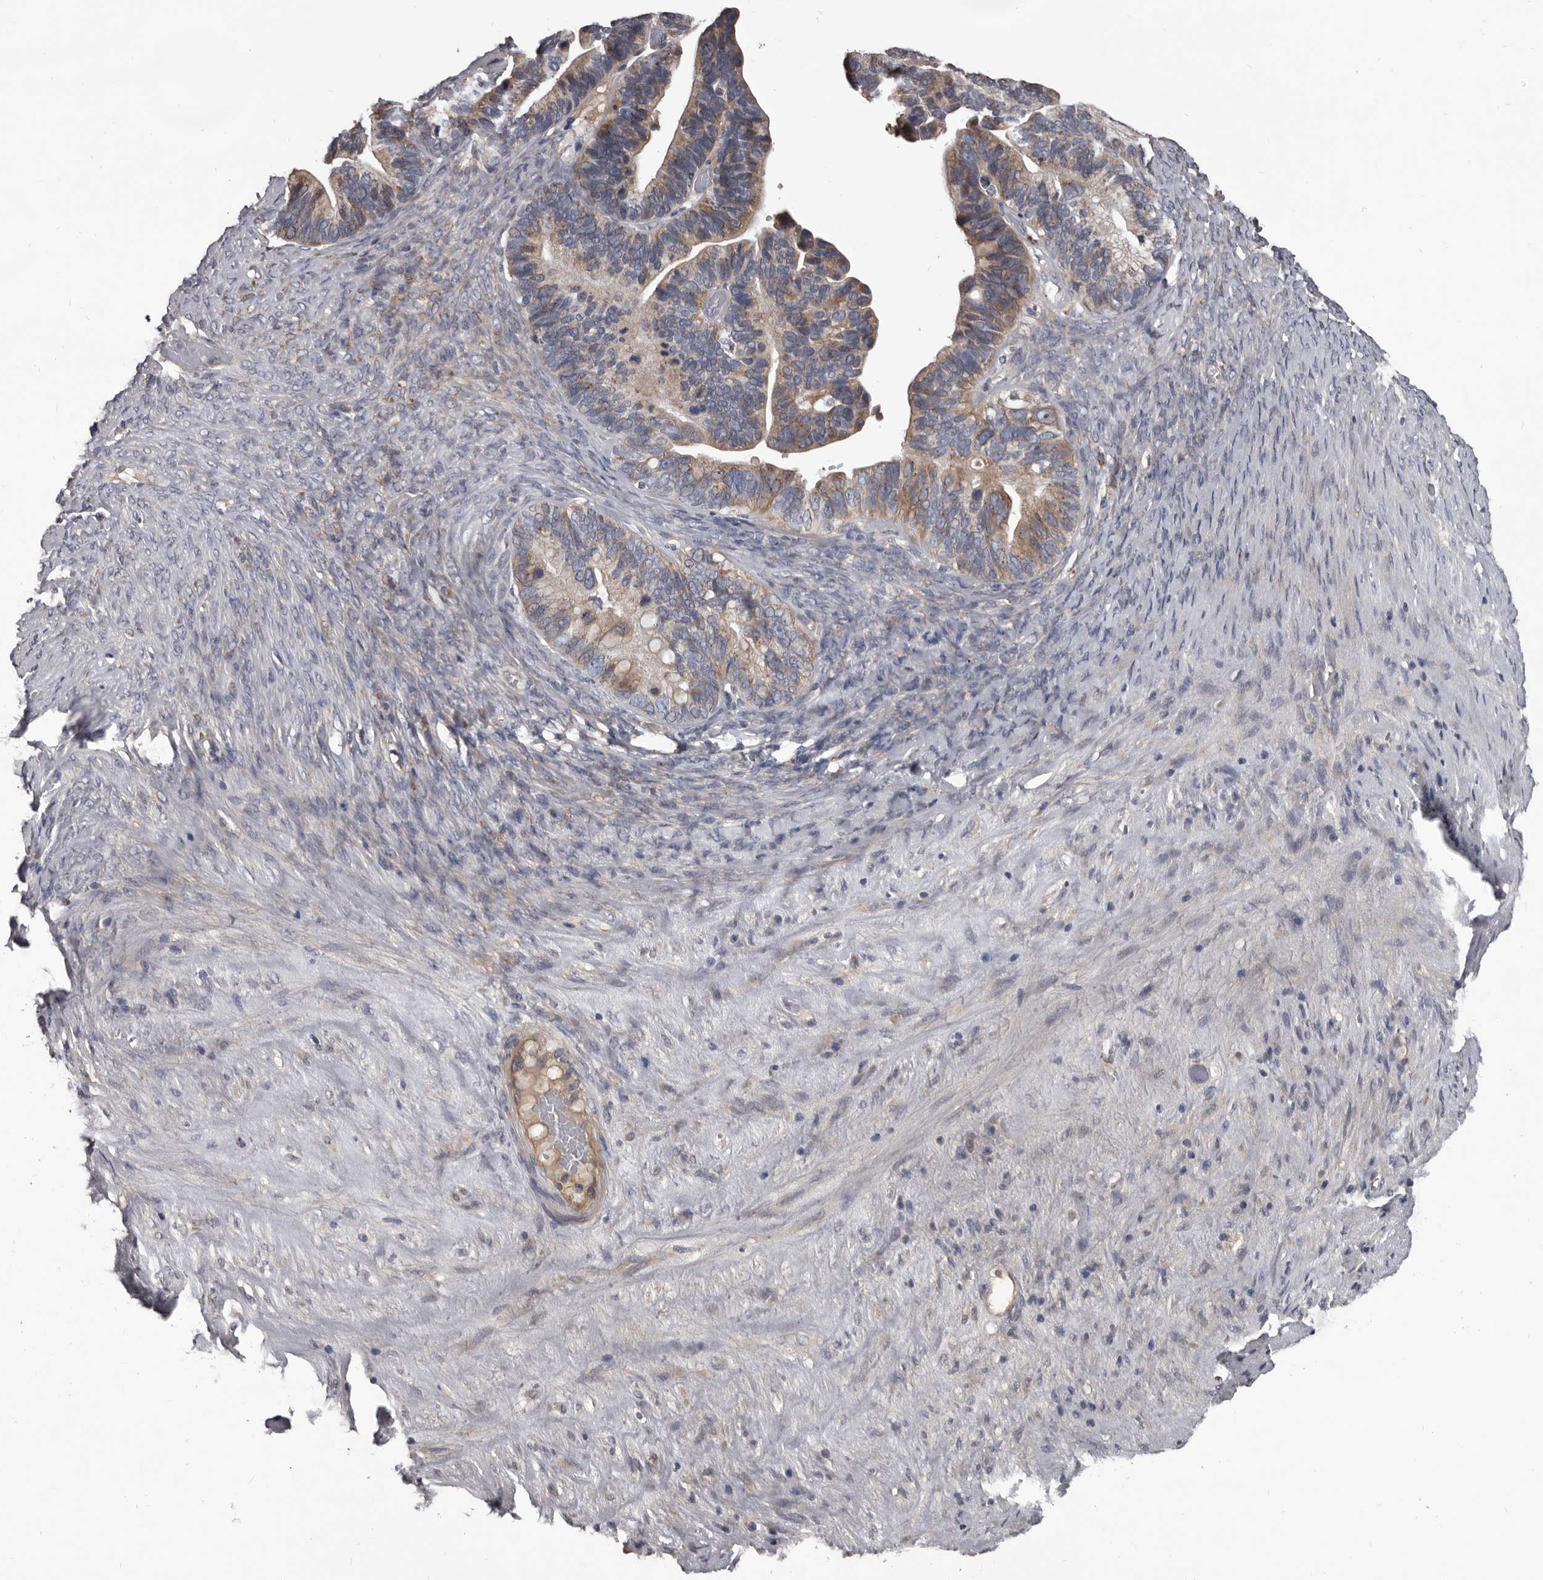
{"staining": {"intensity": "weak", "quantity": "25%-75%", "location": "cytoplasmic/membranous"}, "tissue": "ovarian cancer", "cell_type": "Tumor cells", "image_type": "cancer", "snomed": [{"axis": "morphology", "description": "Cystadenocarcinoma, serous, NOS"}, {"axis": "topography", "description": "Ovary"}], "caption": "Protein staining reveals weak cytoplasmic/membranous positivity in approximately 25%-75% of tumor cells in ovarian cancer (serous cystadenocarcinoma).", "gene": "ALDH5A1", "patient": {"sex": "female", "age": 56}}